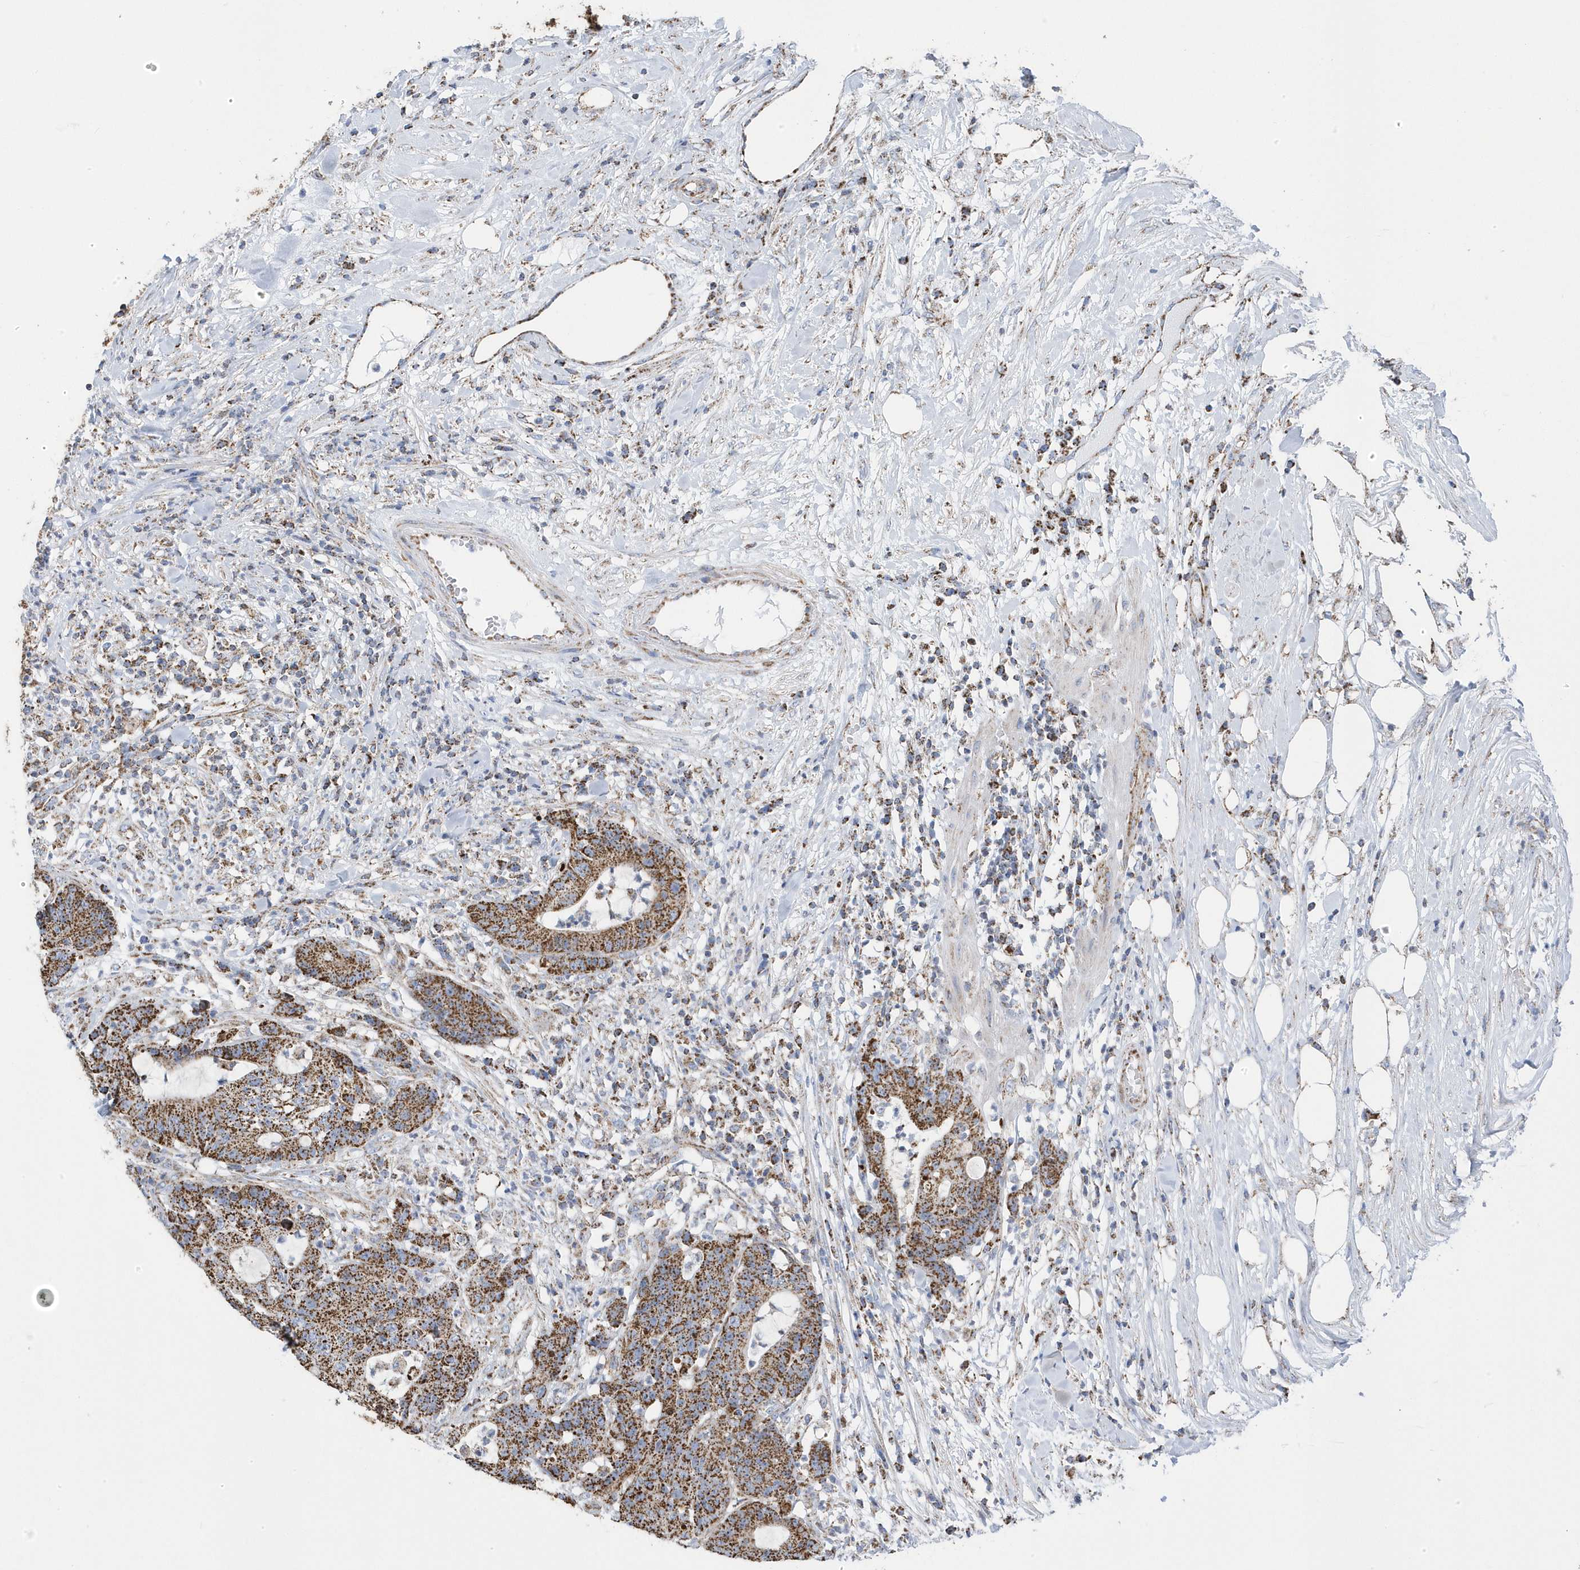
{"staining": {"intensity": "strong", "quantity": ">75%", "location": "cytoplasmic/membranous"}, "tissue": "colorectal cancer", "cell_type": "Tumor cells", "image_type": "cancer", "snomed": [{"axis": "morphology", "description": "Adenocarcinoma, NOS"}, {"axis": "topography", "description": "Colon"}], "caption": "There is high levels of strong cytoplasmic/membranous expression in tumor cells of colorectal cancer, as demonstrated by immunohistochemical staining (brown color).", "gene": "GTPBP8", "patient": {"sex": "female", "age": 84}}